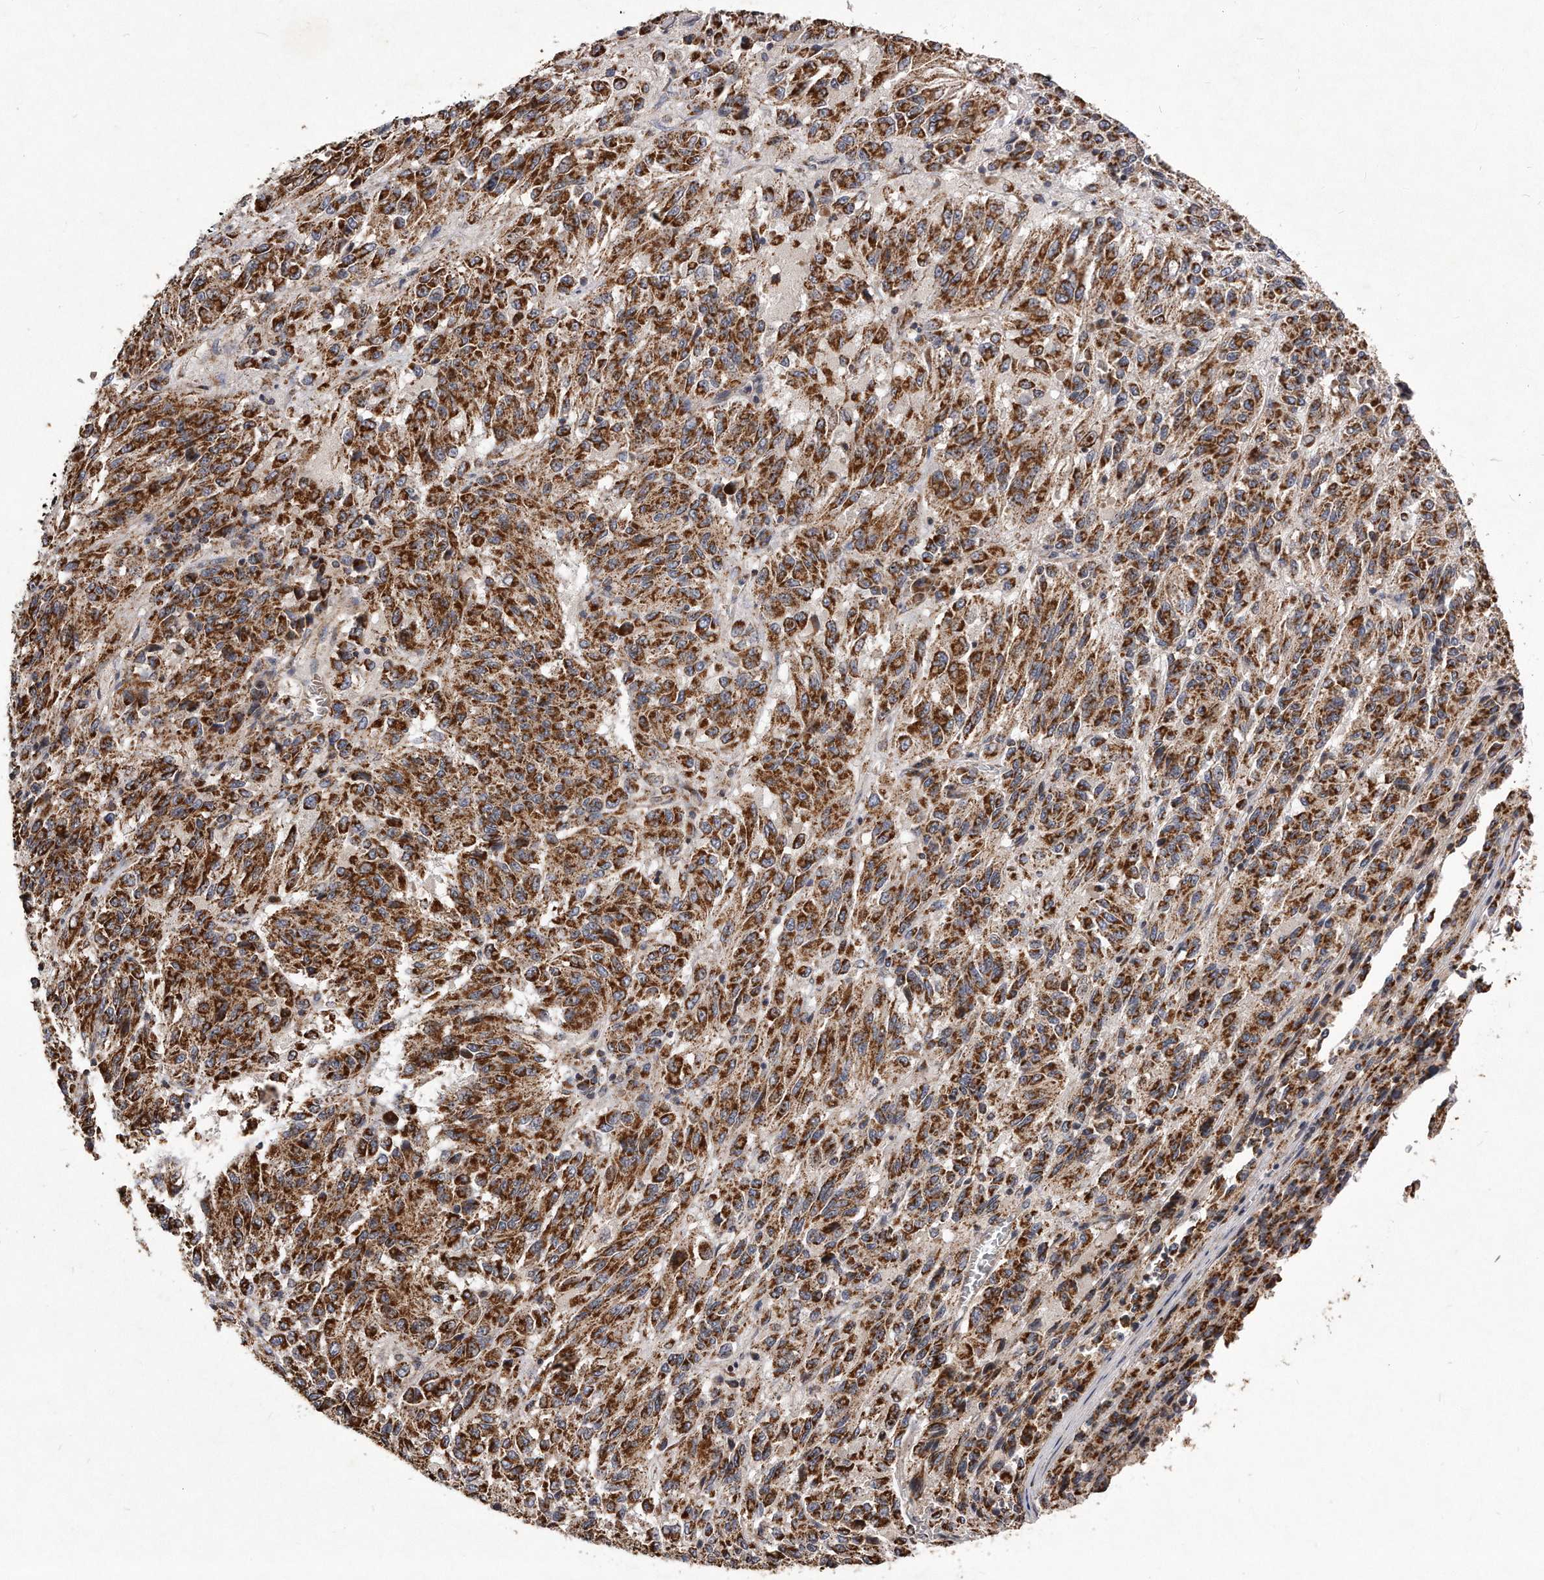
{"staining": {"intensity": "strong", "quantity": ">75%", "location": "cytoplasmic/membranous"}, "tissue": "melanoma", "cell_type": "Tumor cells", "image_type": "cancer", "snomed": [{"axis": "morphology", "description": "Malignant melanoma, Metastatic site"}, {"axis": "topography", "description": "Lung"}], "caption": "IHC staining of melanoma, which displays high levels of strong cytoplasmic/membranous positivity in about >75% of tumor cells indicating strong cytoplasmic/membranous protein expression. The staining was performed using DAB (3,3'-diaminobenzidine) (brown) for protein detection and nuclei were counterstained in hematoxylin (blue).", "gene": "PPP5C", "patient": {"sex": "male", "age": 64}}